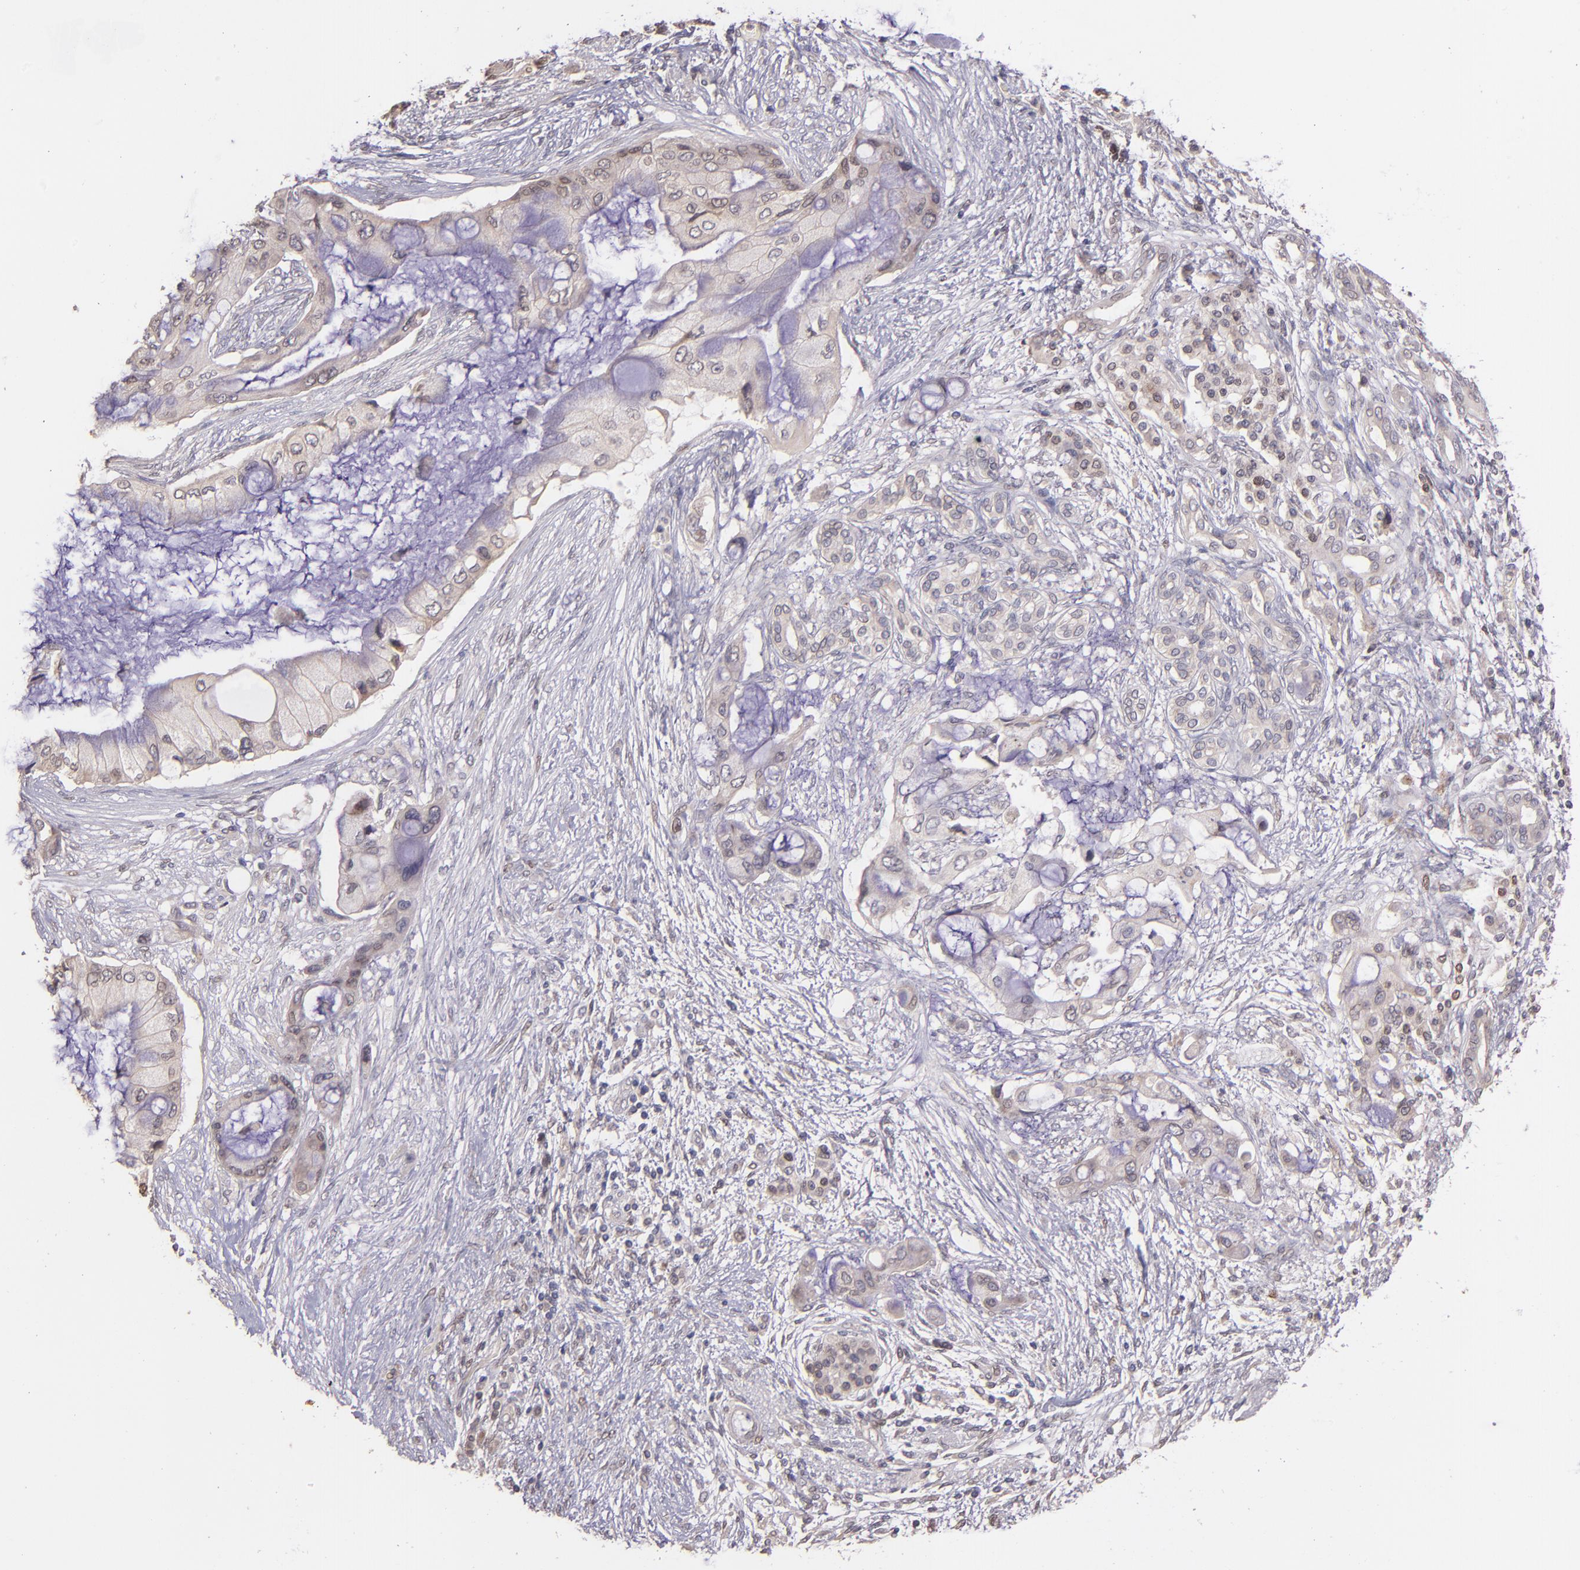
{"staining": {"intensity": "weak", "quantity": "25%-75%", "location": "cytoplasmic/membranous,nuclear"}, "tissue": "pancreatic cancer", "cell_type": "Tumor cells", "image_type": "cancer", "snomed": [{"axis": "morphology", "description": "Adenocarcinoma, NOS"}, {"axis": "topography", "description": "Pancreas"}], "caption": "Immunohistochemistry of pancreatic cancer shows low levels of weak cytoplasmic/membranous and nuclear staining in about 25%-75% of tumor cells. Using DAB (brown) and hematoxylin (blue) stains, captured at high magnification using brightfield microscopy.", "gene": "NUP62CL", "patient": {"sex": "female", "age": 59}}